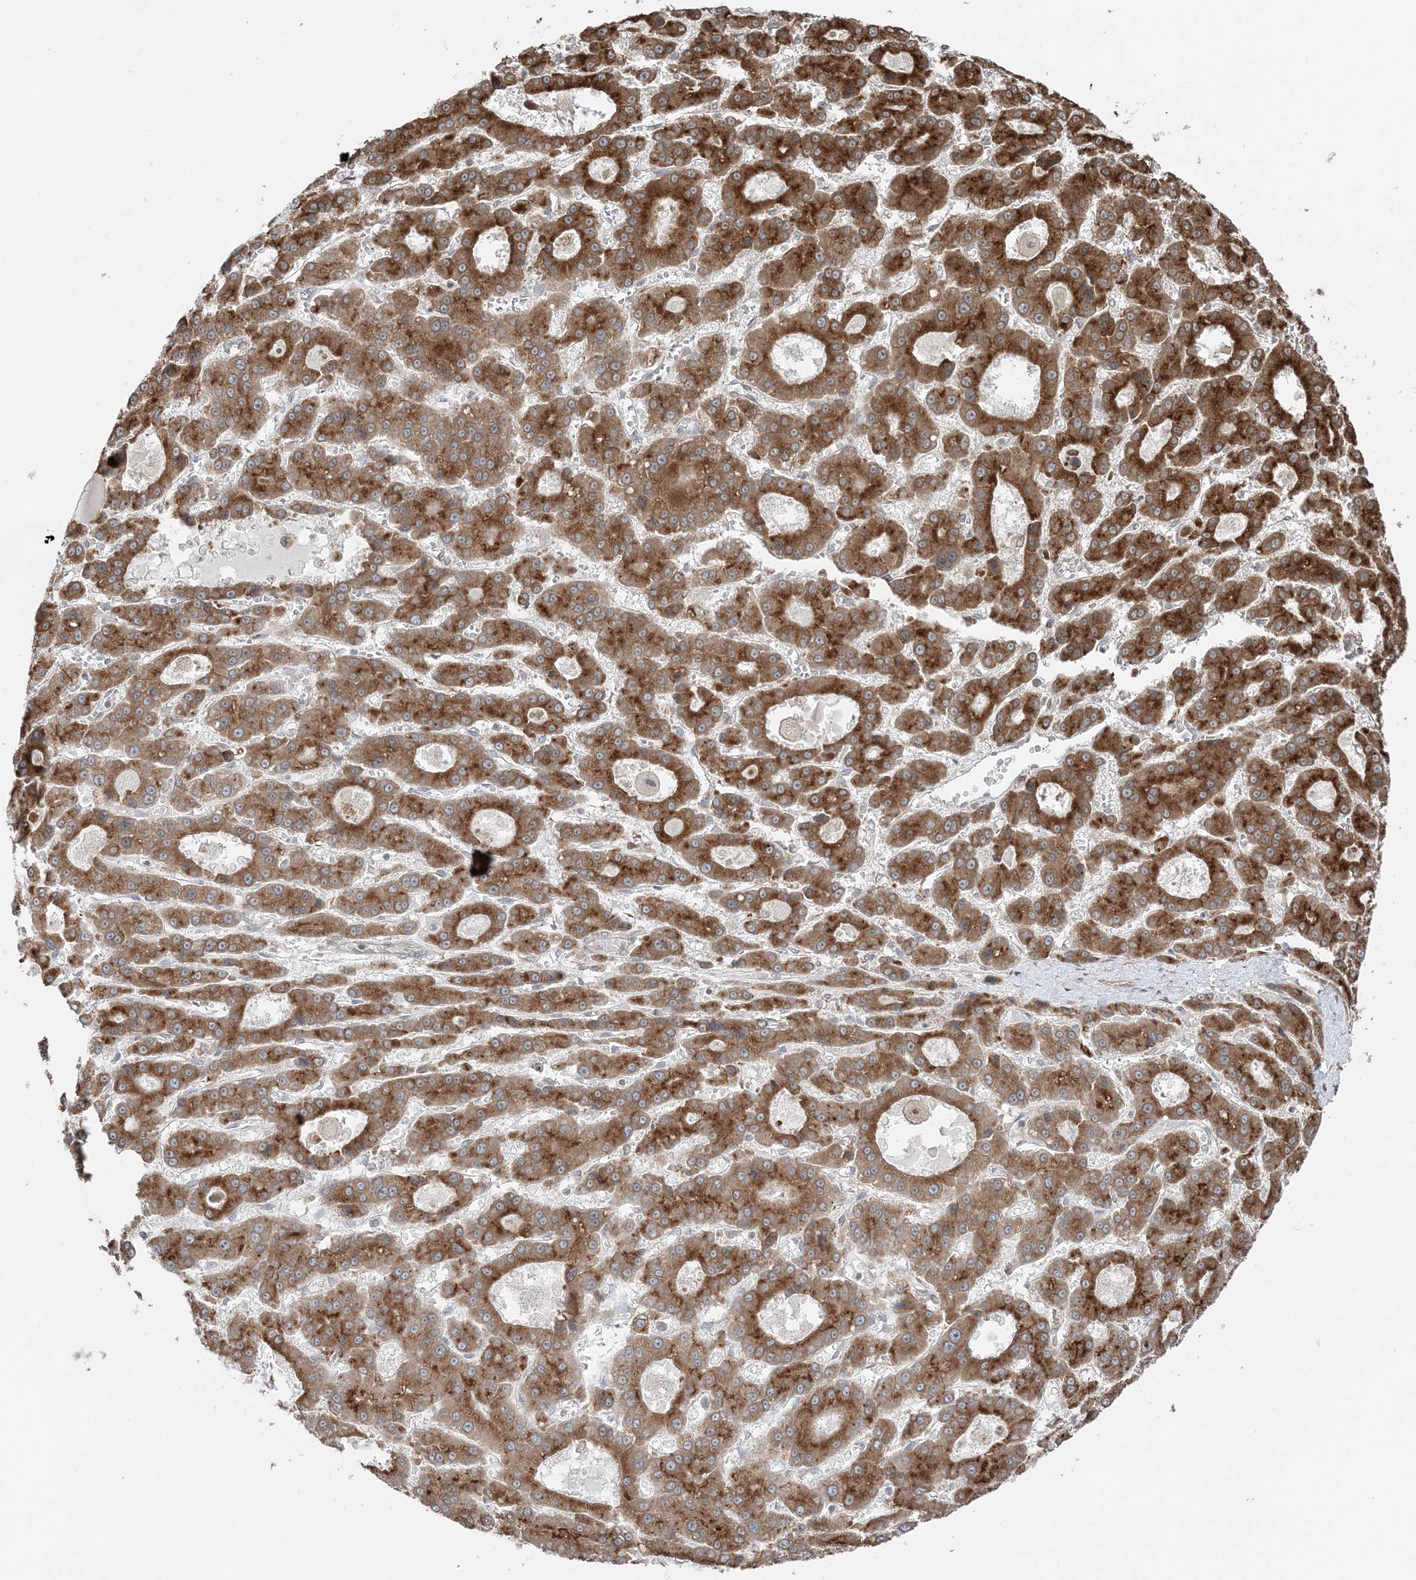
{"staining": {"intensity": "strong", "quantity": ">75%", "location": "cytoplasmic/membranous"}, "tissue": "liver cancer", "cell_type": "Tumor cells", "image_type": "cancer", "snomed": [{"axis": "morphology", "description": "Carcinoma, Hepatocellular, NOS"}, {"axis": "topography", "description": "Liver"}], "caption": "Immunohistochemistry (DAB) staining of liver cancer shows strong cytoplasmic/membranous protein positivity in approximately >75% of tumor cells.", "gene": "TMED10", "patient": {"sex": "male", "age": 70}}